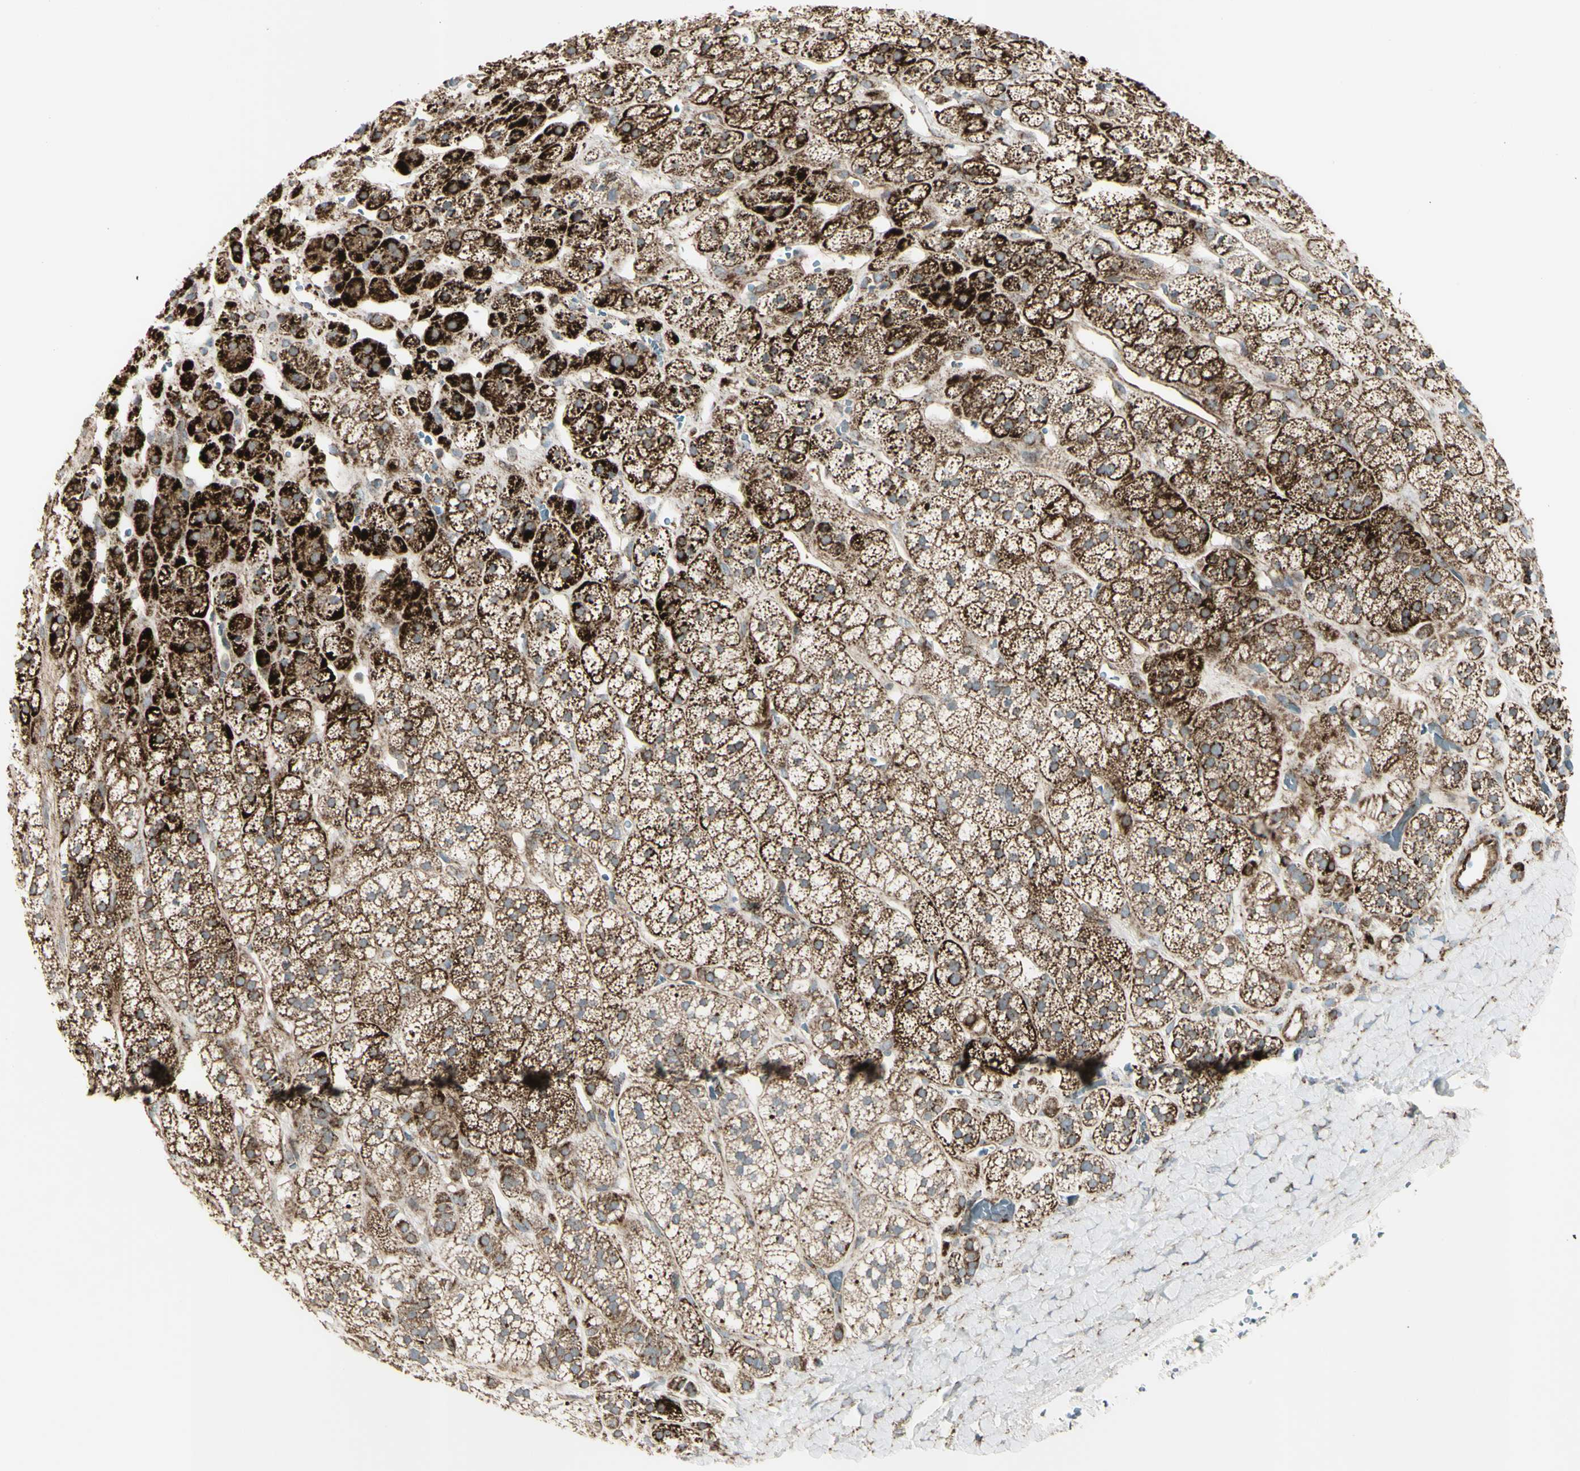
{"staining": {"intensity": "strong", "quantity": ">75%", "location": "cytoplasmic/membranous"}, "tissue": "adrenal gland", "cell_type": "Glandular cells", "image_type": "normal", "snomed": [{"axis": "morphology", "description": "Normal tissue, NOS"}, {"axis": "topography", "description": "Adrenal gland"}], "caption": "Glandular cells show high levels of strong cytoplasmic/membranous staining in about >75% of cells in unremarkable adrenal gland.", "gene": "CYB5R1", "patient": {"sex": "male", "age": 56}}